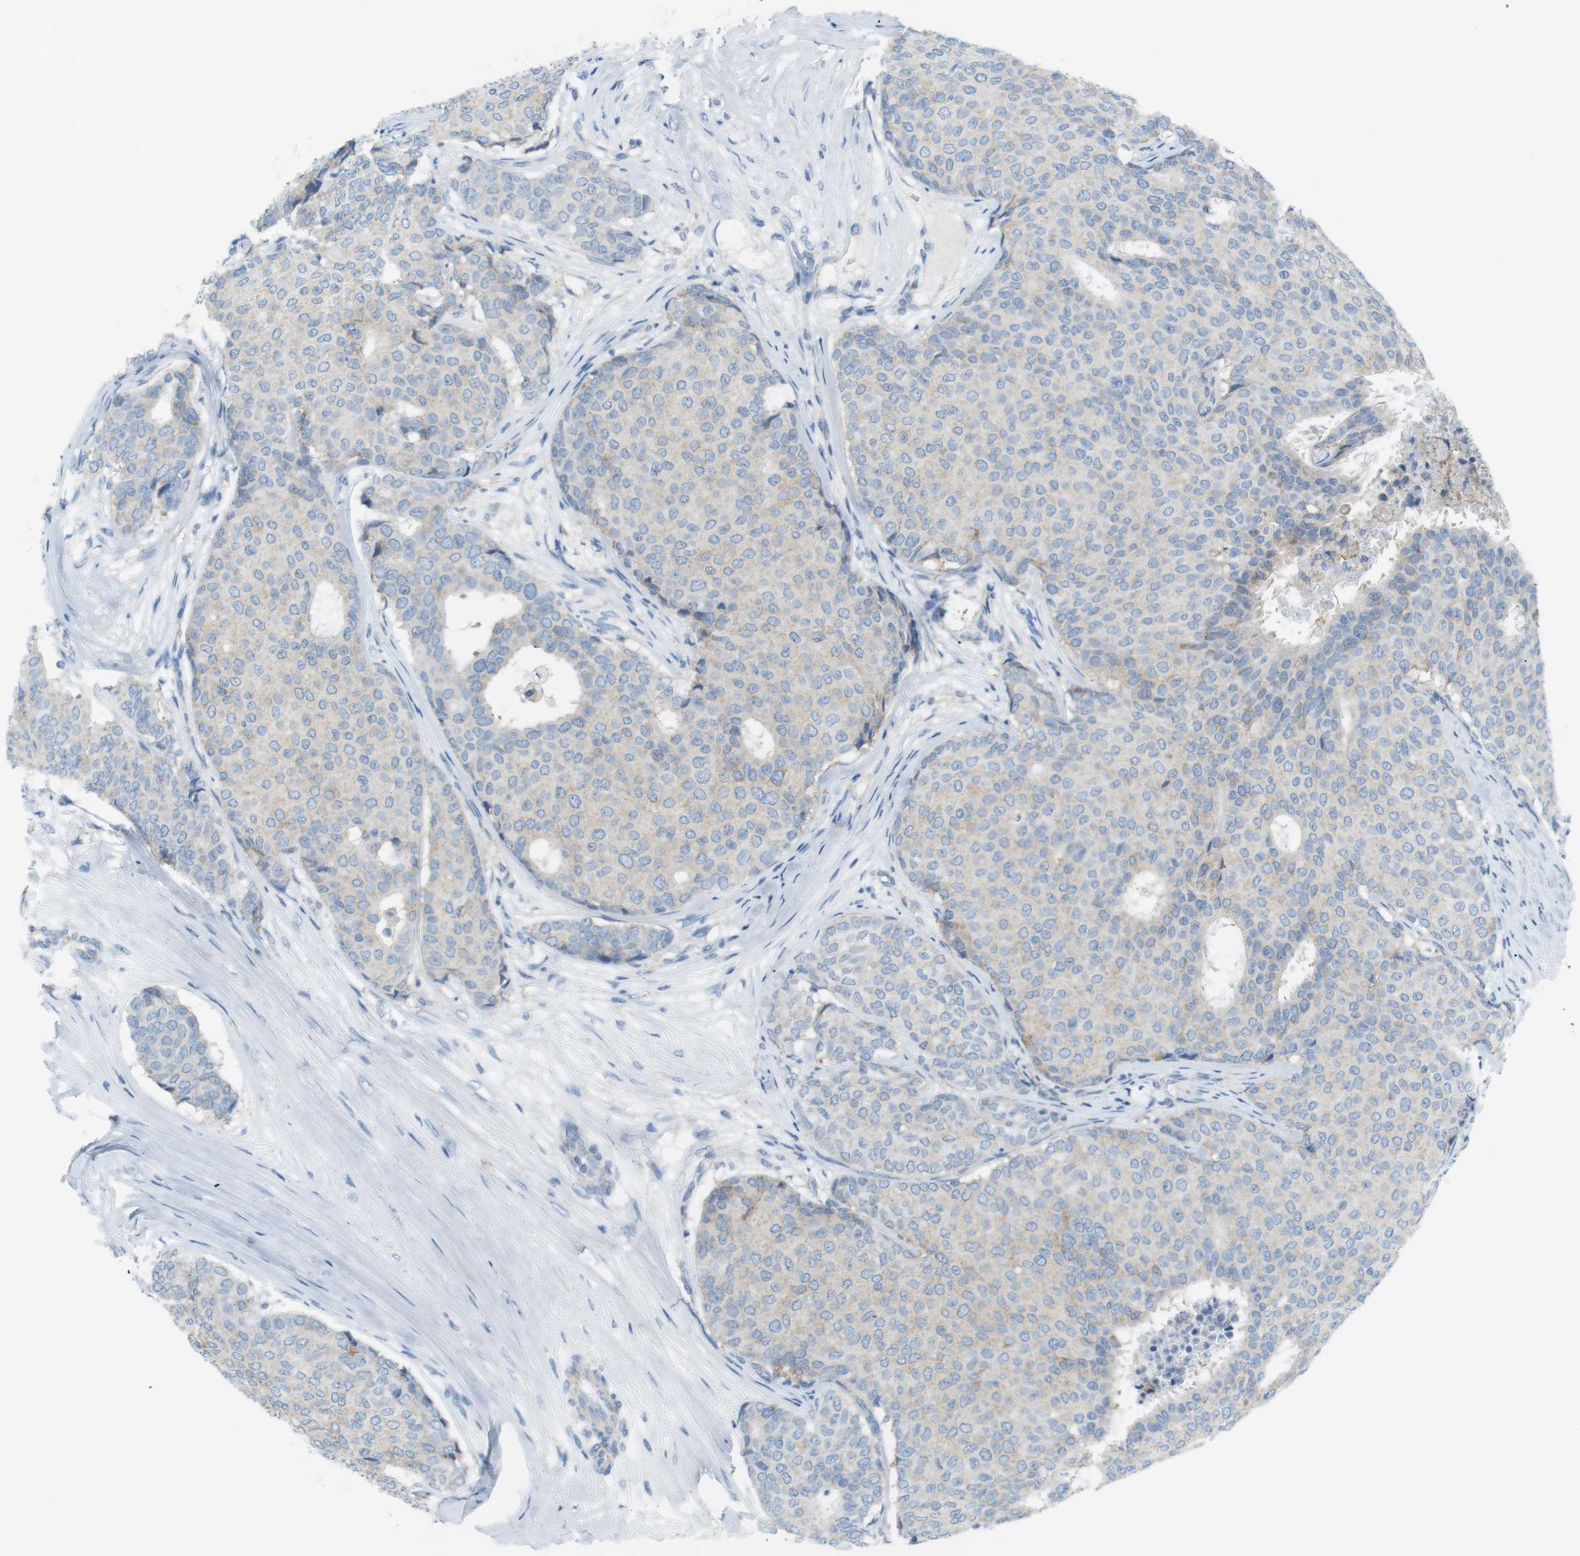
{"staining": {"intensity": "negative", "quantity": "none", "location": "none"}, "tissue": "breast cancer", "cell_type": "Tumor cells", "image_type": "cancer", "snomed": [{"axis": "morphology", "description": "Duct carcinoma"}, {"axis": "topography", "description": "Breast"}], "caption": "Breast cancer (intraductal carcinoma) was stained to show a protein in brown. There is no significant positivity in tumor cells. (IHC, brightfield microscopy, high magnification).", "gene": "VAMP1", "patient": {"sex": "female", "age": 75}}